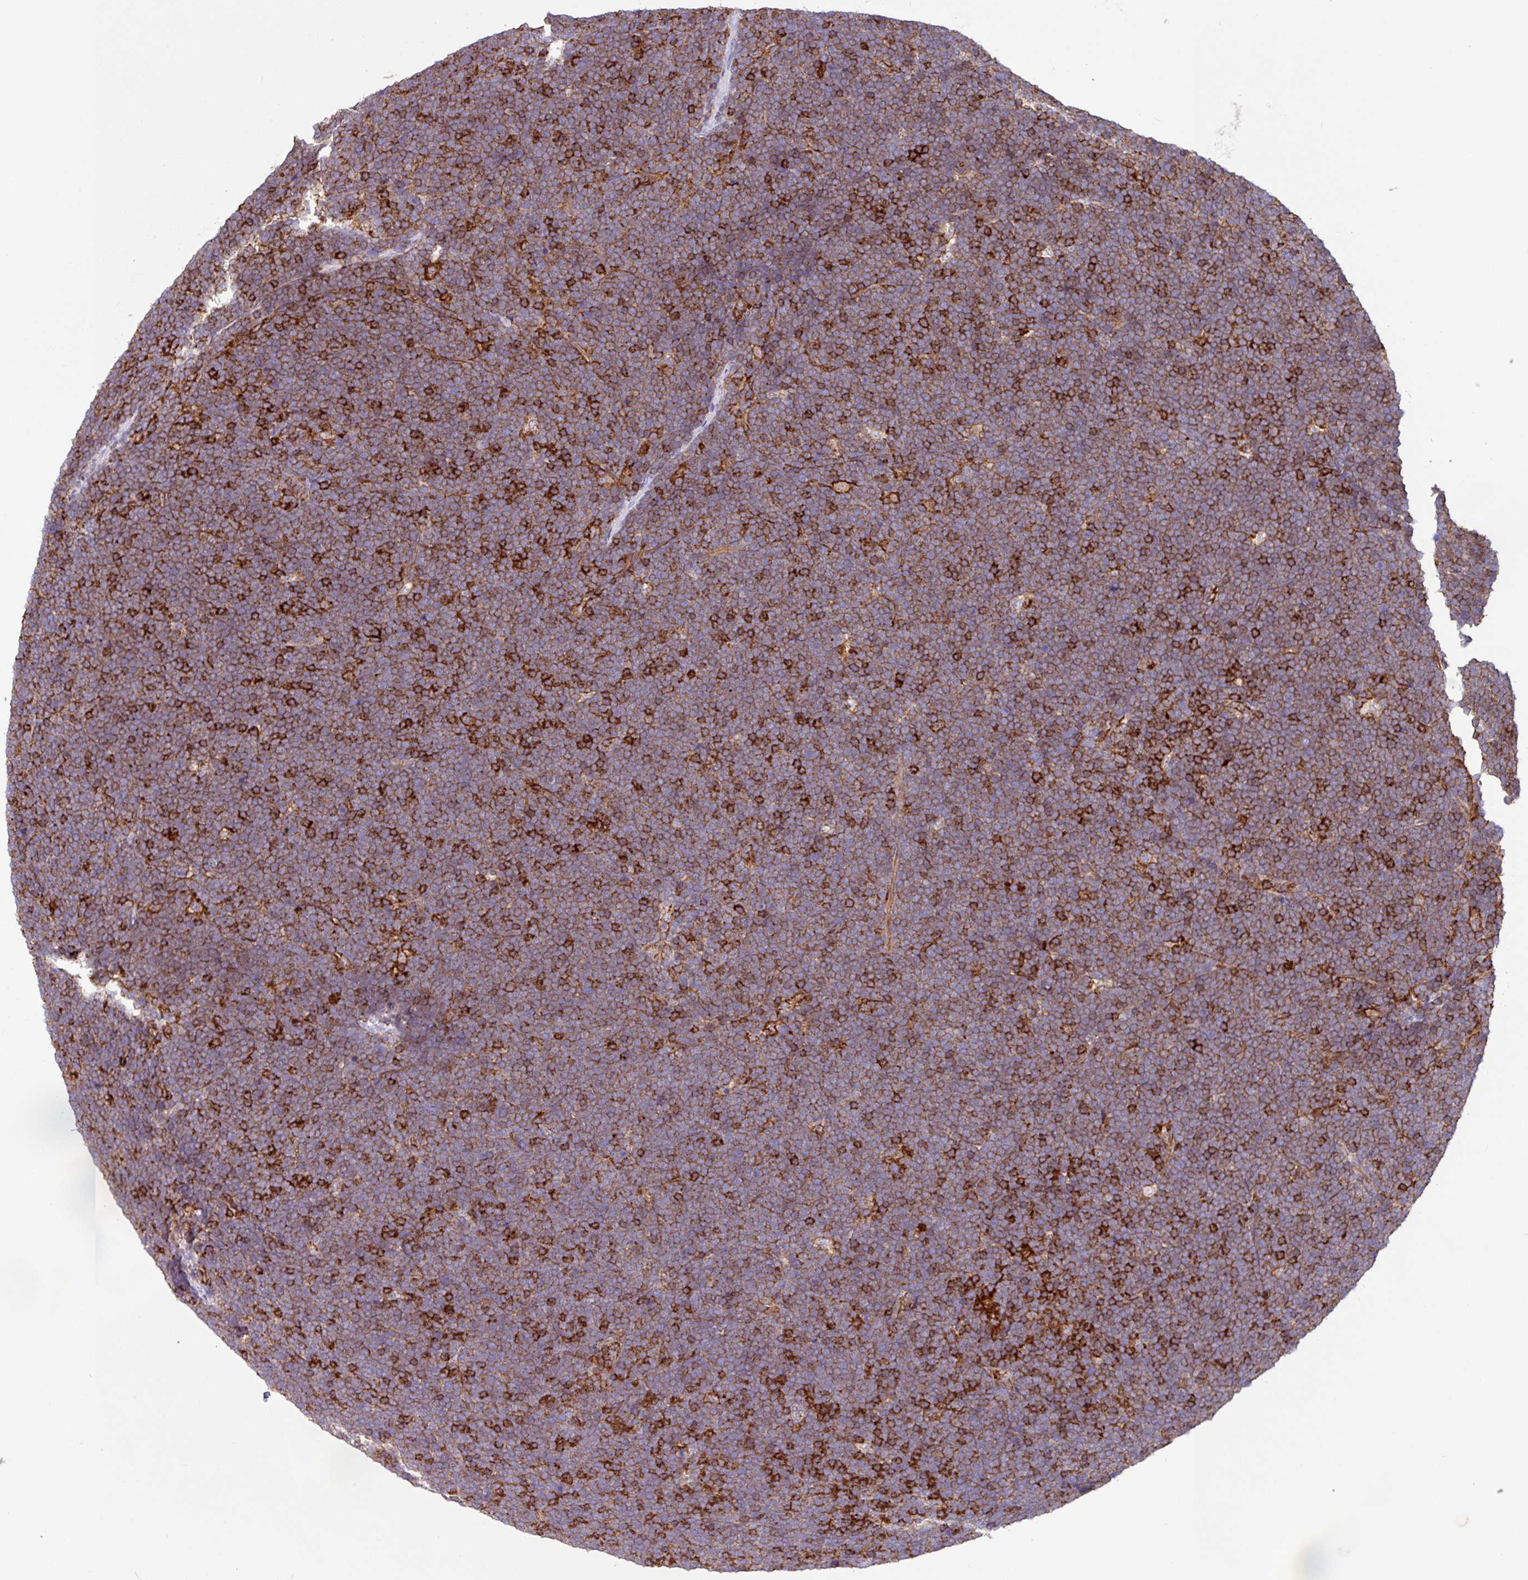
{"staining": {"intensity": "strong", "quantity": "<25%", "location": "cytoplasmic/membranous"}, "tissue": "lymphoma", "cell_type": "Tumor cells", "image_type": "cancer", "snomed": [{"axis": "morphology", "description": "Malignant lymphoma, non-Hodgkin's type, High grade"}, {"axis": "topography", "description": "Lymph node"}], "caption": "Lymphoma tissue displays strong cytoplasmic/membranous staining in about <25% of tumor cells", "gene": "PPP1R18", "patient": {"sex": "male", "age": 13}}